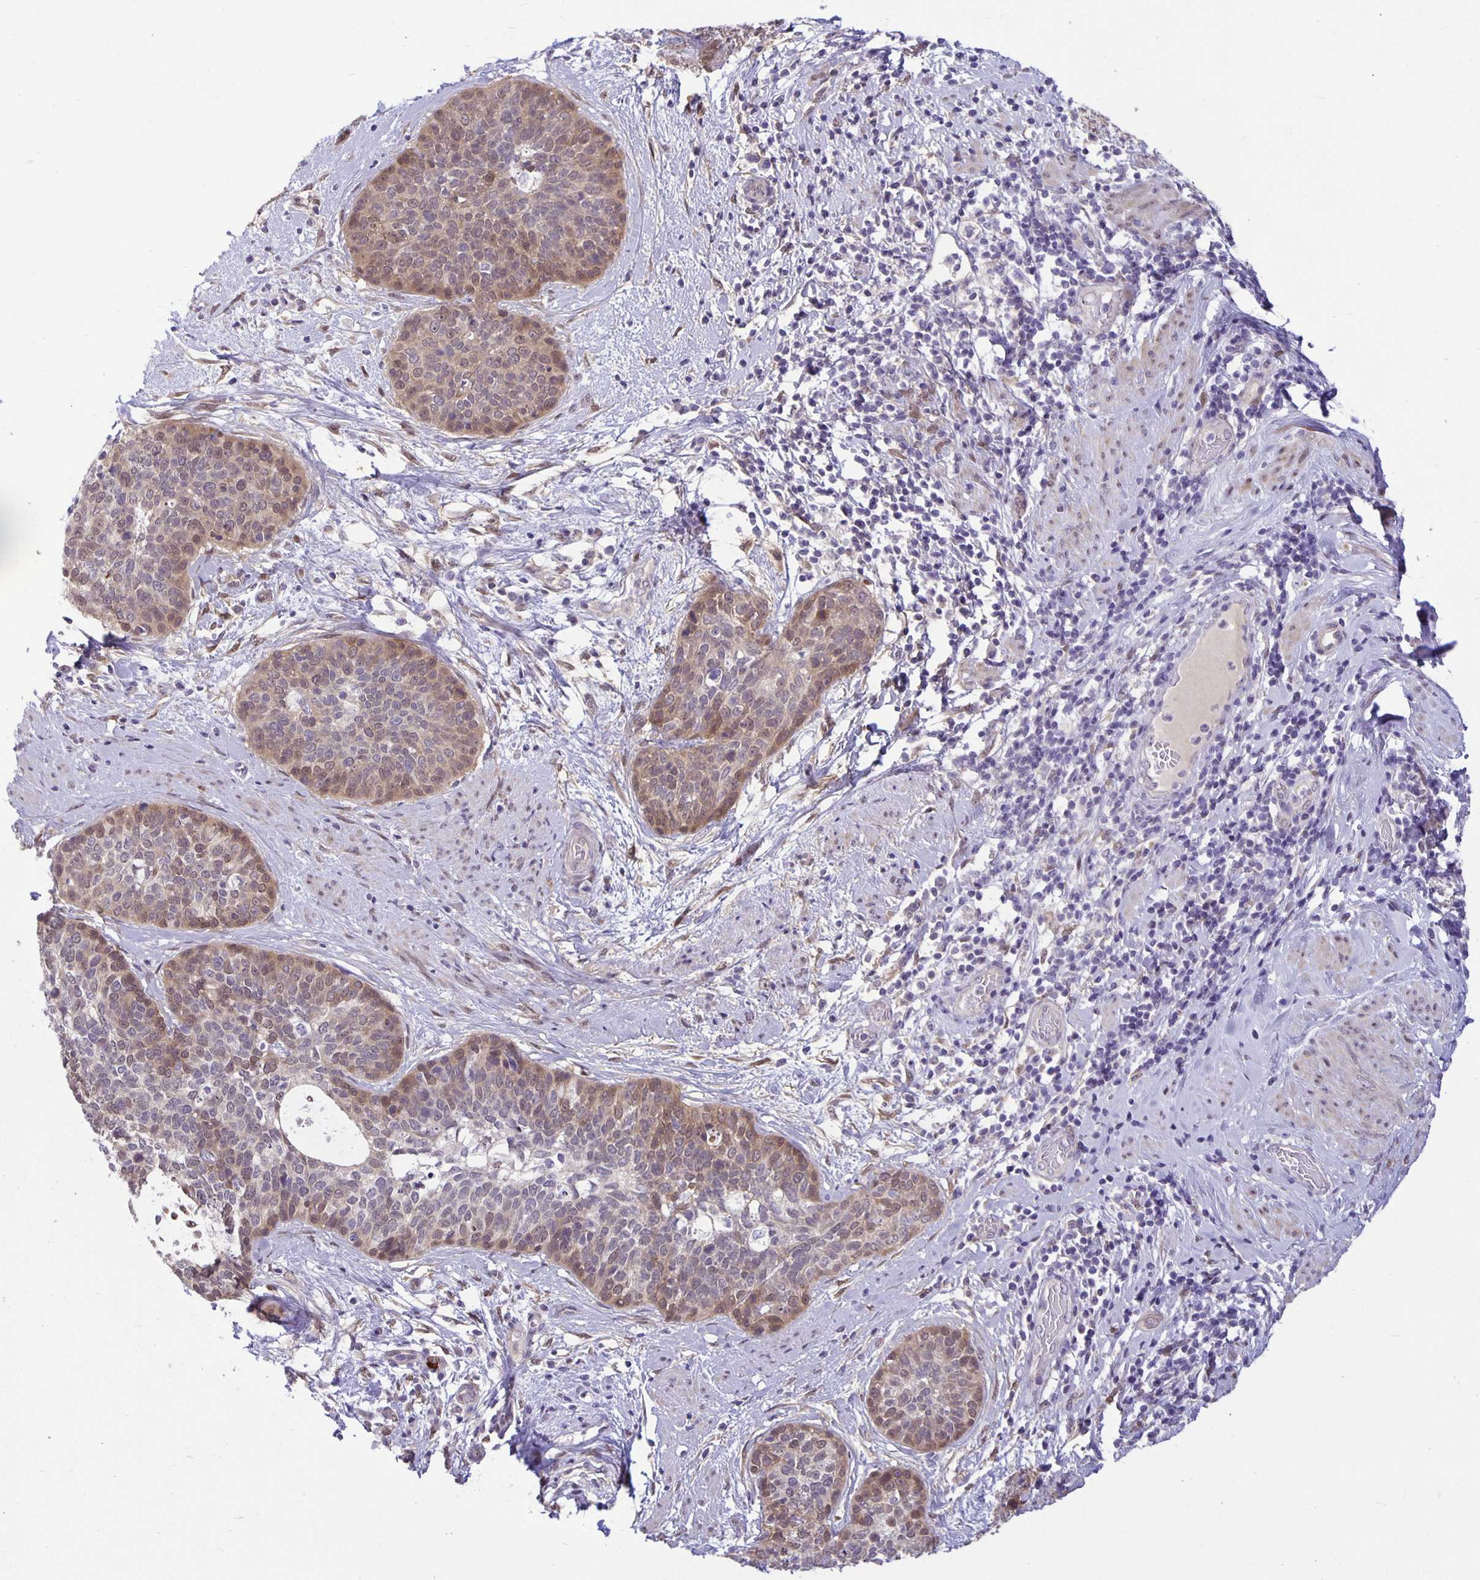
{"staining": {"intensity": "weak", "quantity": "25%-75%", "location": "cytoplasmic/membranous"}, "tissue": "cervical cancer", "cell_type": "Tumor cells", "image_type": "cancer", "snomed": [{"axis": "morphology", "description": "Squamous cell carcinoma, NOS"}, {"axis": "topography", "description": "Cervix"}], "caption": "There is low levels of weak cytoplasmic/membranous staining in tumor cells of cervical squamous cell carcinoma, as demonstrated by immunohistochemical staining (brown color).", "gene": "TAX1BP3", "patient": {"sex": "female", "age": 69}}